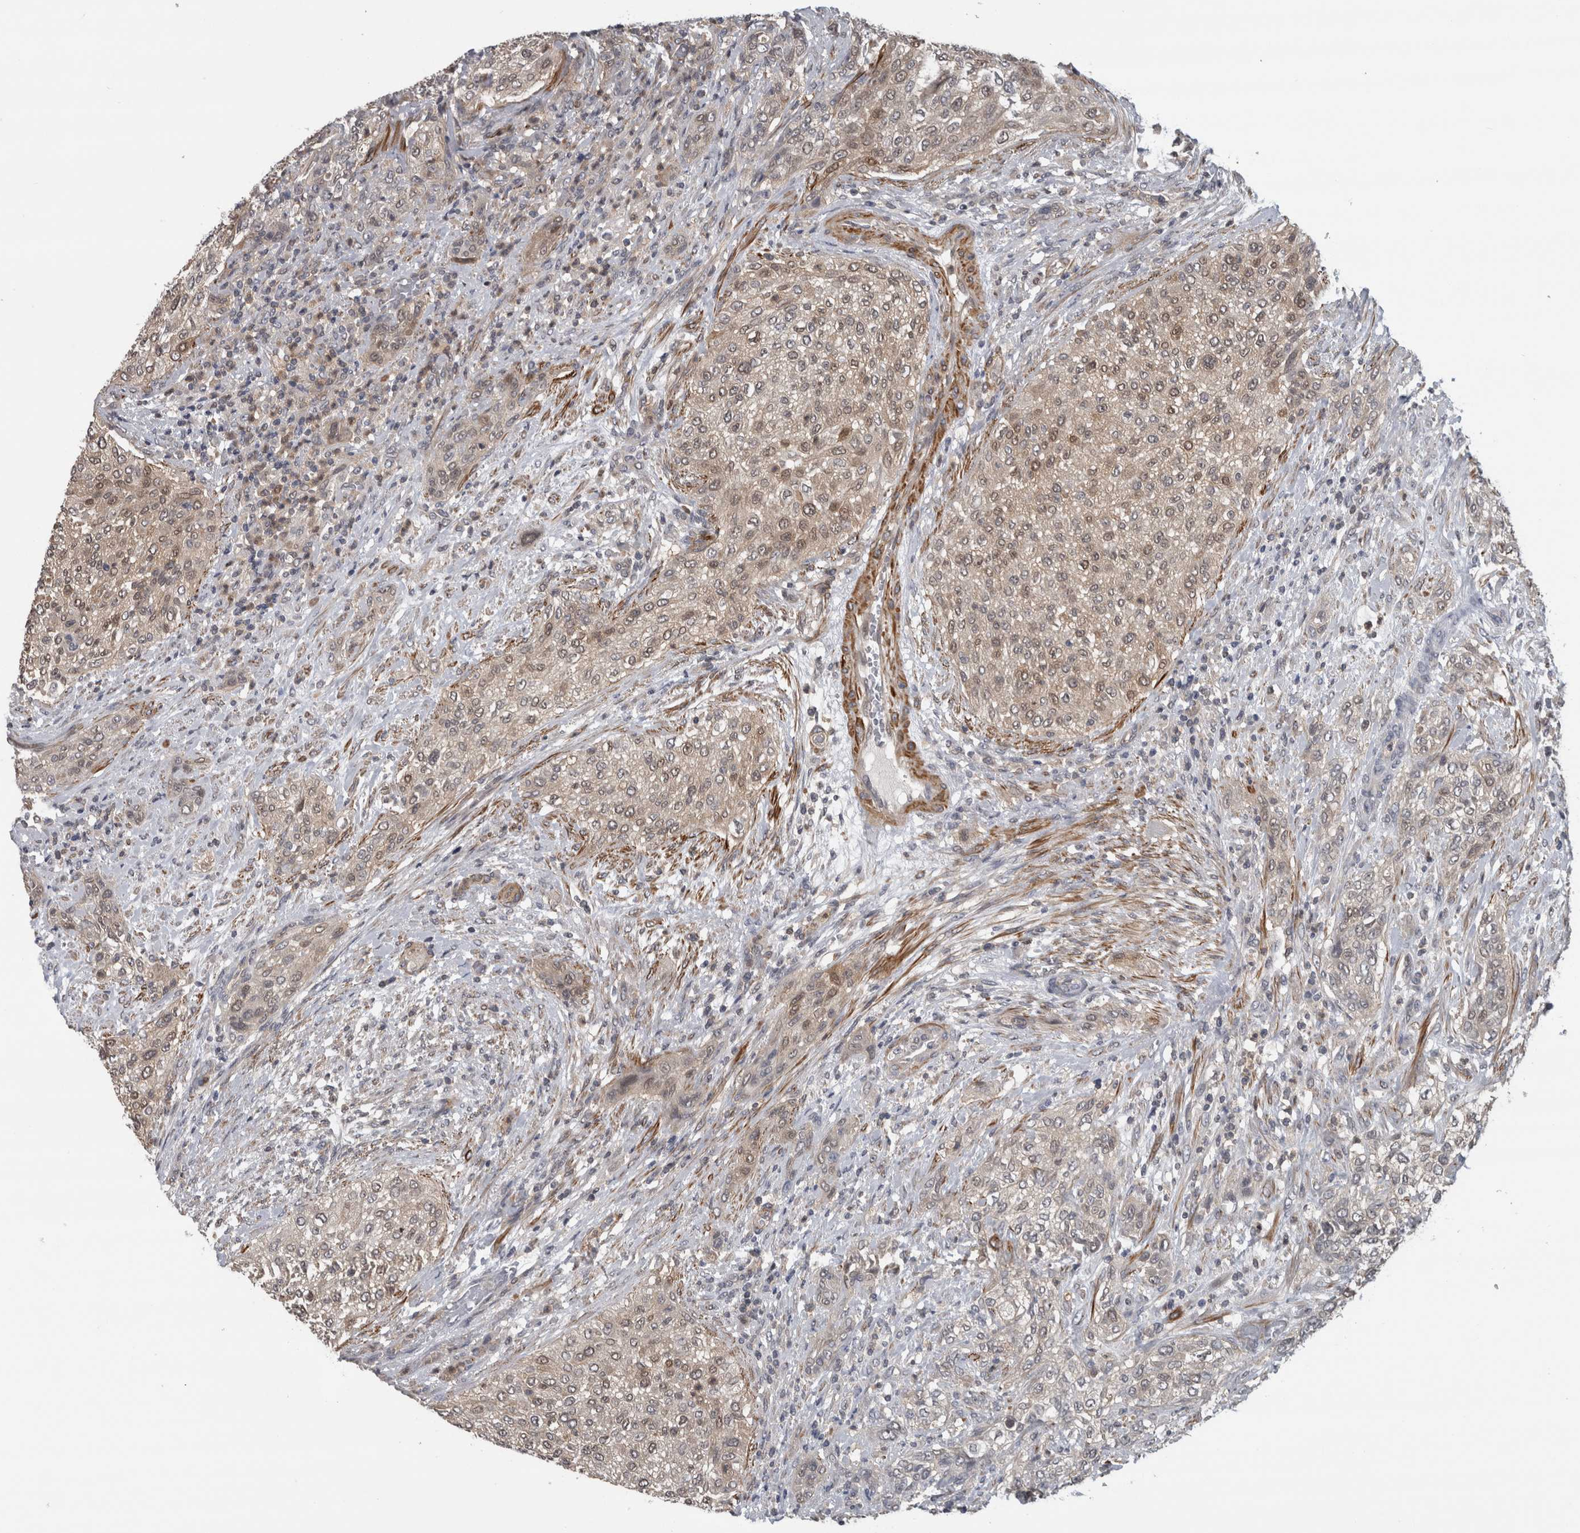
{"staining": {"intensity": "weak", "quantity": "<25%", "location": "nuclear"}, "tissue": "urothelial cancer", "cell_type": "Tumor cells", "image_type": "cancer", "snomed": [{"axis": "morphology", "description": "Urothelial carcinoma, Low grade"}, {"axis": "morphology", "description": "Urothelial carcinoma, High grade"}, {"axis": "topography", "description": "Urinary bladder"}], "caption": "The immunohistochemistry (IHC) photomicrograph has no significant expression in tumor cells of urothelial carcinoma (high-grade) tissue.", "gene": "NAPRT", "patient": {"sex": "male", "age": 35}}